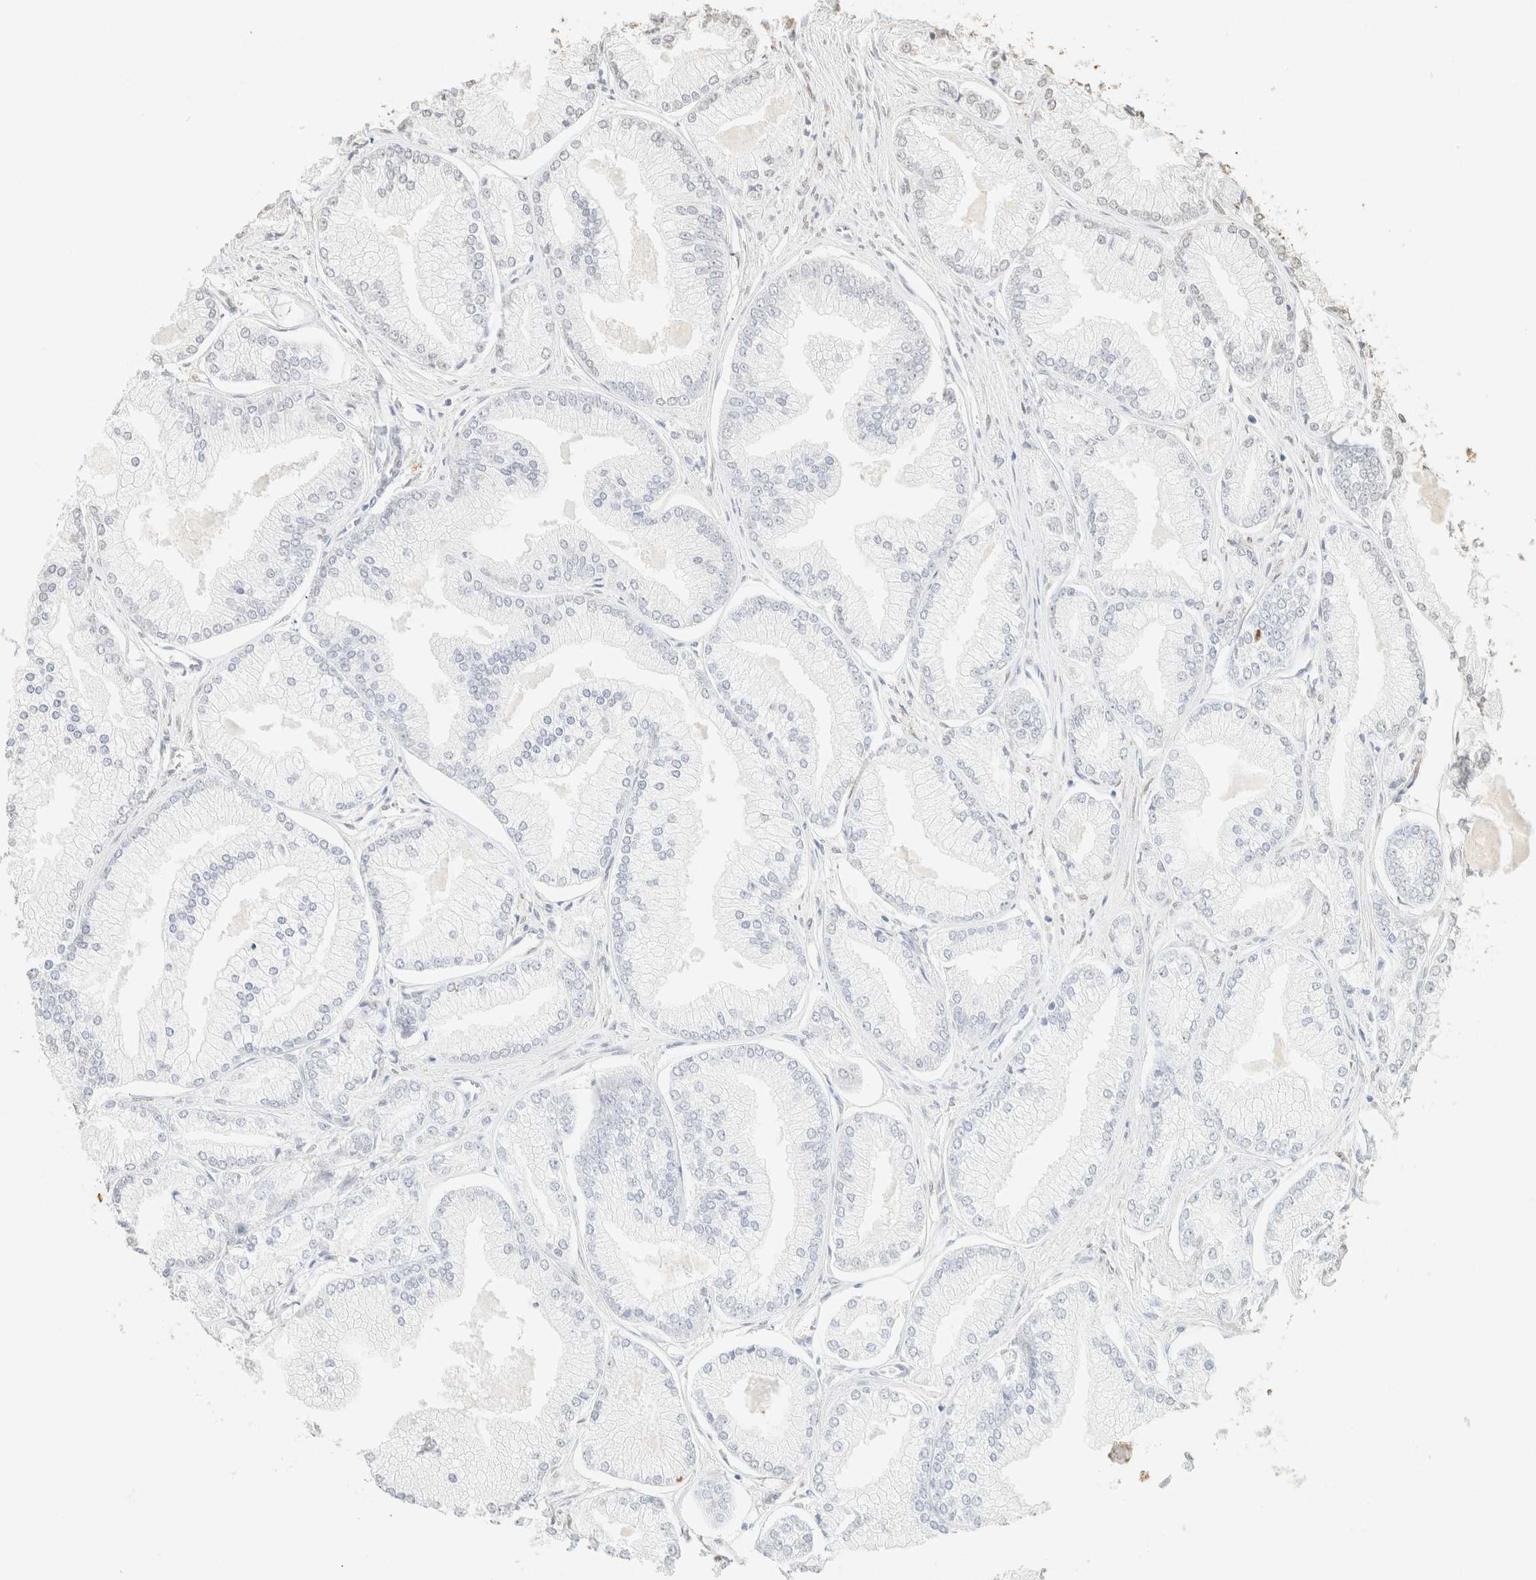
{"staining": {"intensity": "negative", "quantity": "none", "location": "none"}, "tissue": "prostate cancer", "cell_type": "Tumor cells", "image_type": "cancer", "snomed": [{"axis": "morphology", "description": "Adenocarcinoma, Low grade"}, {"axis": "topography", "description": "Prostate"}], "caption": "Immunohistochemistry micrograph of human low-grade adenocarcinoma (prostate) stained for a protein (brown), which exhibits no positivity in tumor cells.", "gene": "S100A13", "patient": {"sex": "male", "age": 52}}